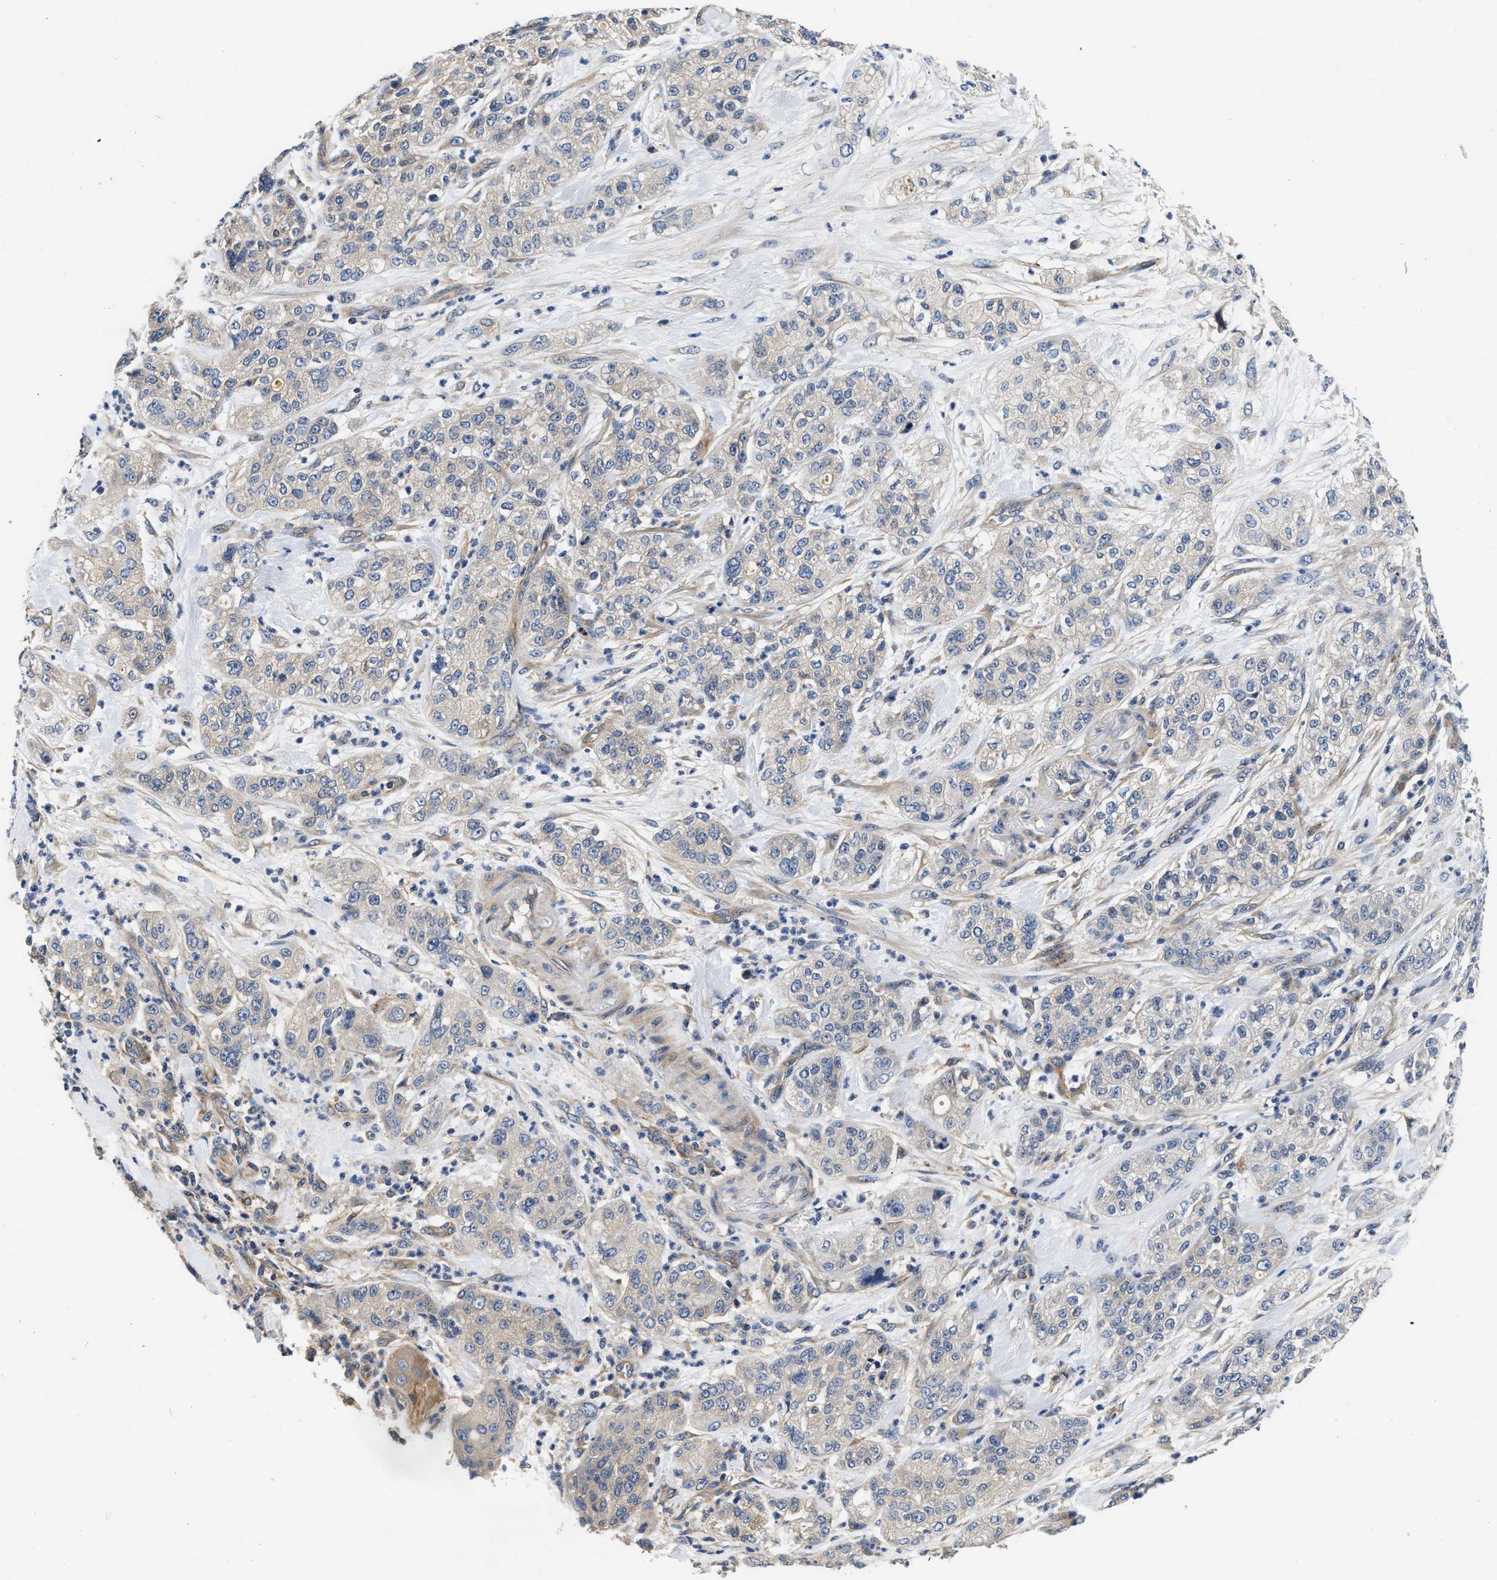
{"staining": {"intensity": "negative", "quantity": "none", "location": "none"}, "tissue": "pancreatic cancer", "cell_type": "Tumor cells", "image_type": "cancer", "snomed": [{"axis": "morphology", "description": "Adenocarcinoma, NOS"}, {"axis": "topography", "description": "Pancreas"}], "caption": "The IHC histopathology image has no significant positivity in tumor cells of pancreatic cancer tissue. Brightfield microscopy of immunohistochemistry (IHC) stained with DAB (3,3'-diaminobenzidine) (brown) and hematoxylin (blue), captured at high magnification.", "gene": "TEX2", "patient": {"sex": "female", "age": 78}}